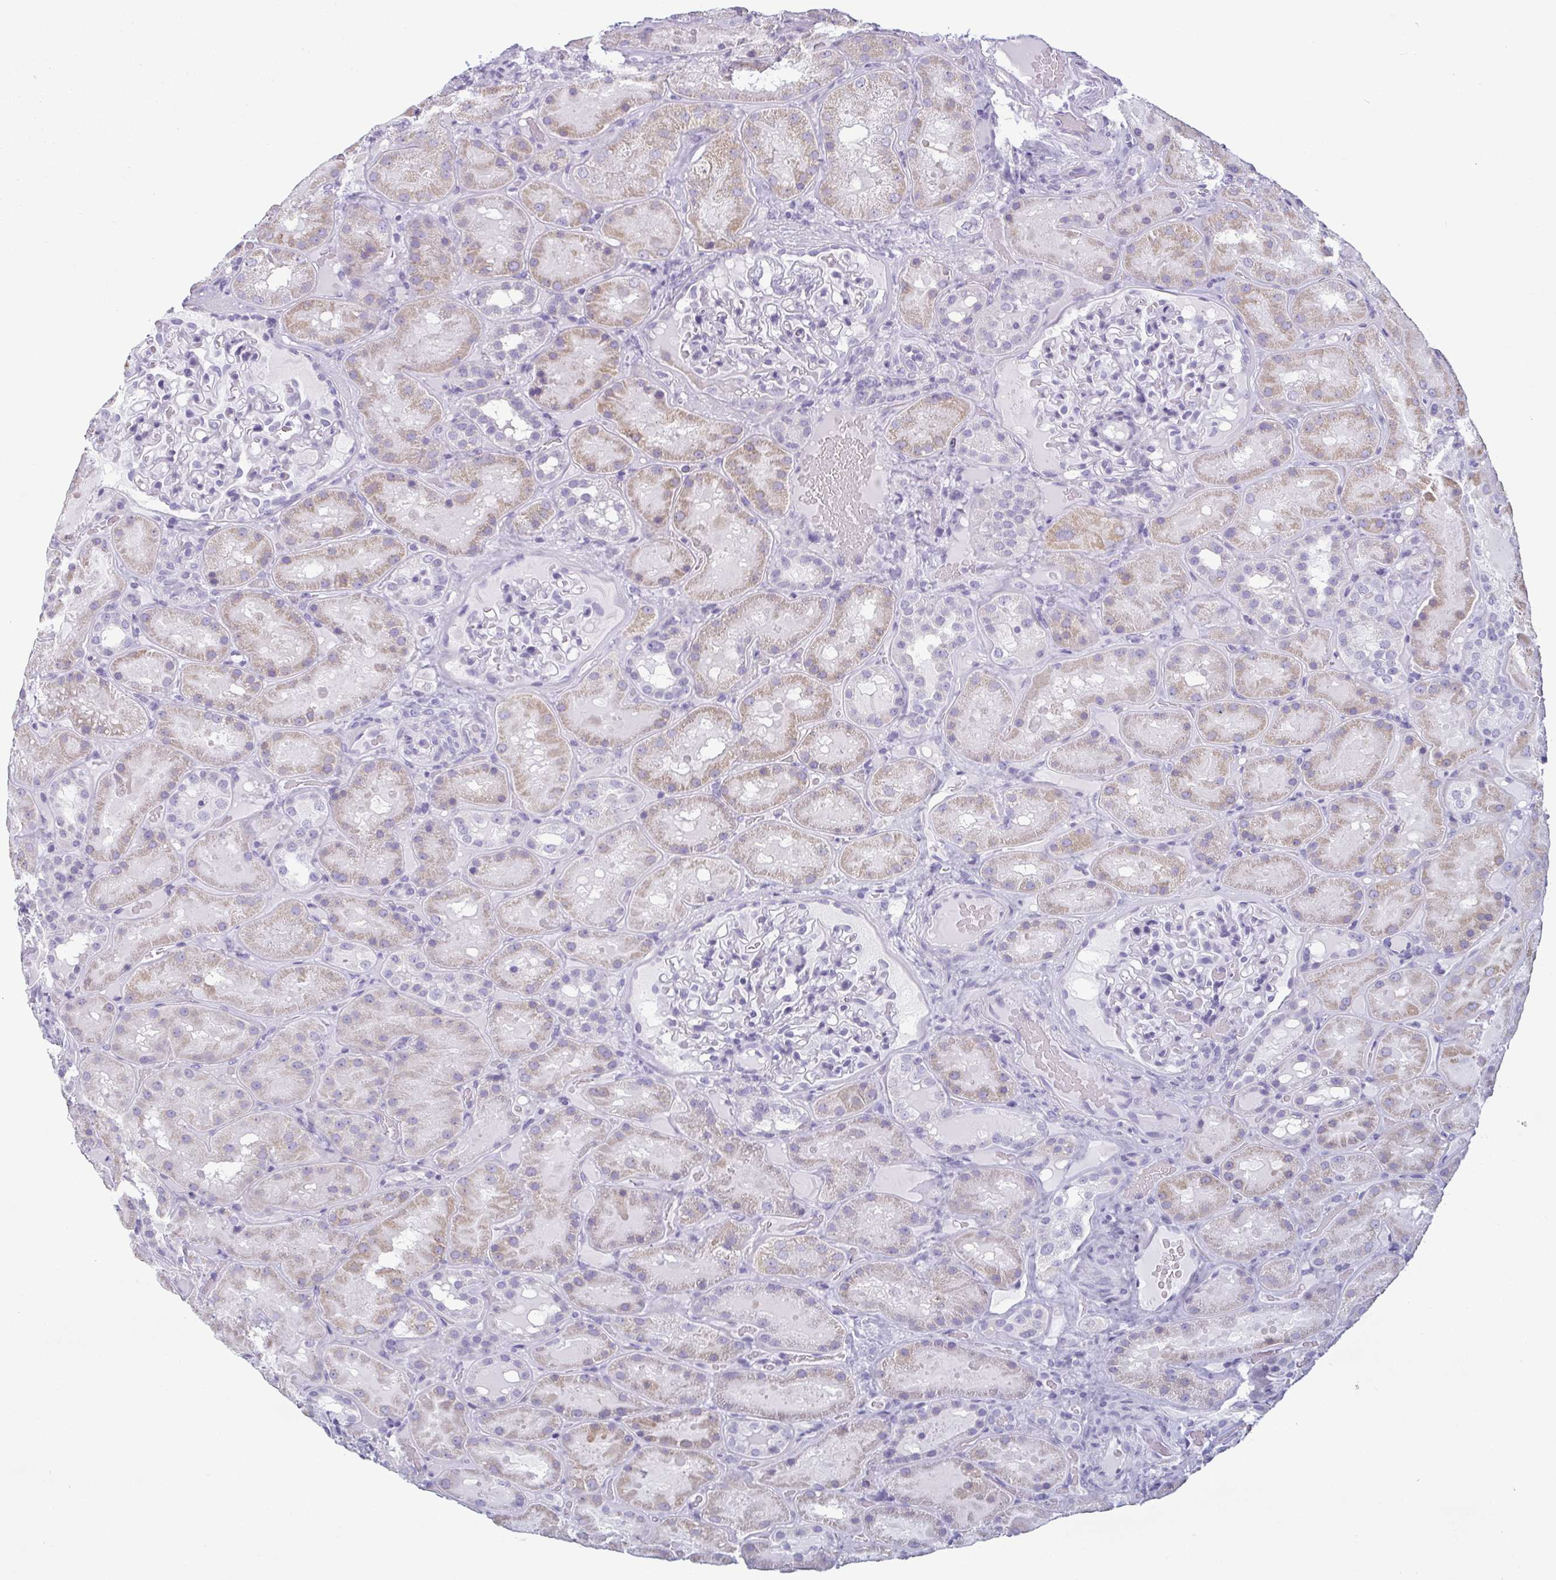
{"staining": {"intensity": "negative", "quantity": "none", "location": "none"}, "tissue": "kidney", "cell_type": "Cells in glomeruli", "image_type": "normal", "snomed": [{"axis": "morphology", "description": "Normal tissue, NOS"}, {"axis": "topography", "description": "Kidney"}], "caption": "IHC image of unremarkable kidney: human kidney stained with DAB demonstrates no significant protein staining in cells in glomeruli. (DAB (3,3'-diaminobenzidine) immunohistochemistry, high magnification).", "gene": "KRT78", "patient": {"sex": "male", "age": 73}}